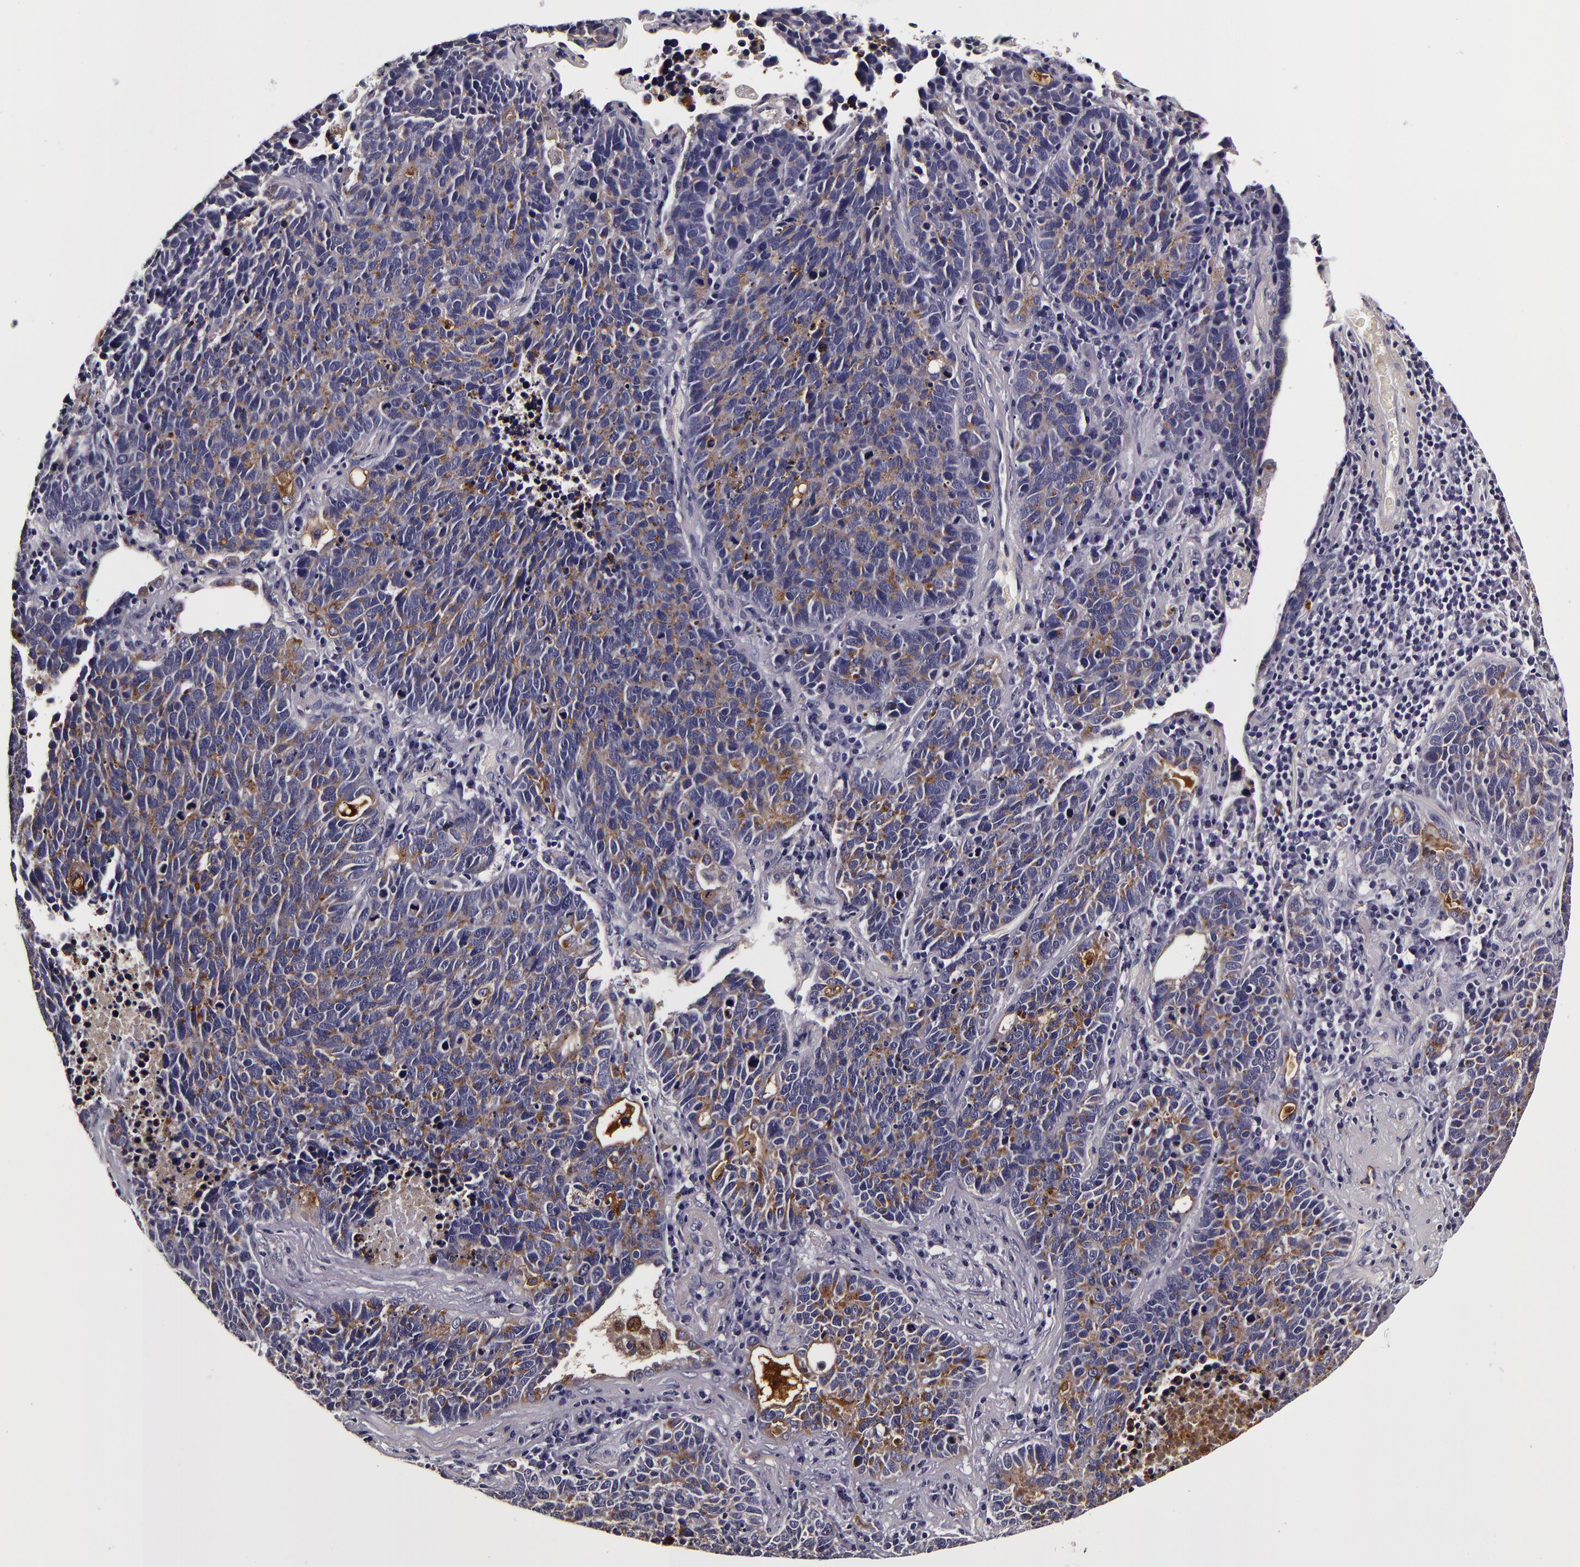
{"staining": {"intensity": "negative", "quantity": "none", "location": "none"}, "tissue": "lung cancer", "cell_type": "Tumor cells", "image_type": "cancer", "snomed": [{"axis": "morphology", "description": "Neoplasm, malignant, NOS"}, {"axis": "topography", "description": "Lung"}], "caption": "The IHC histopathology image has no significant positivity in tumor cells of neoplasm (malignant) (lung) tissue.", "gene": "LGALS3BP", "patient": {"sex": "female", "age": 75}}